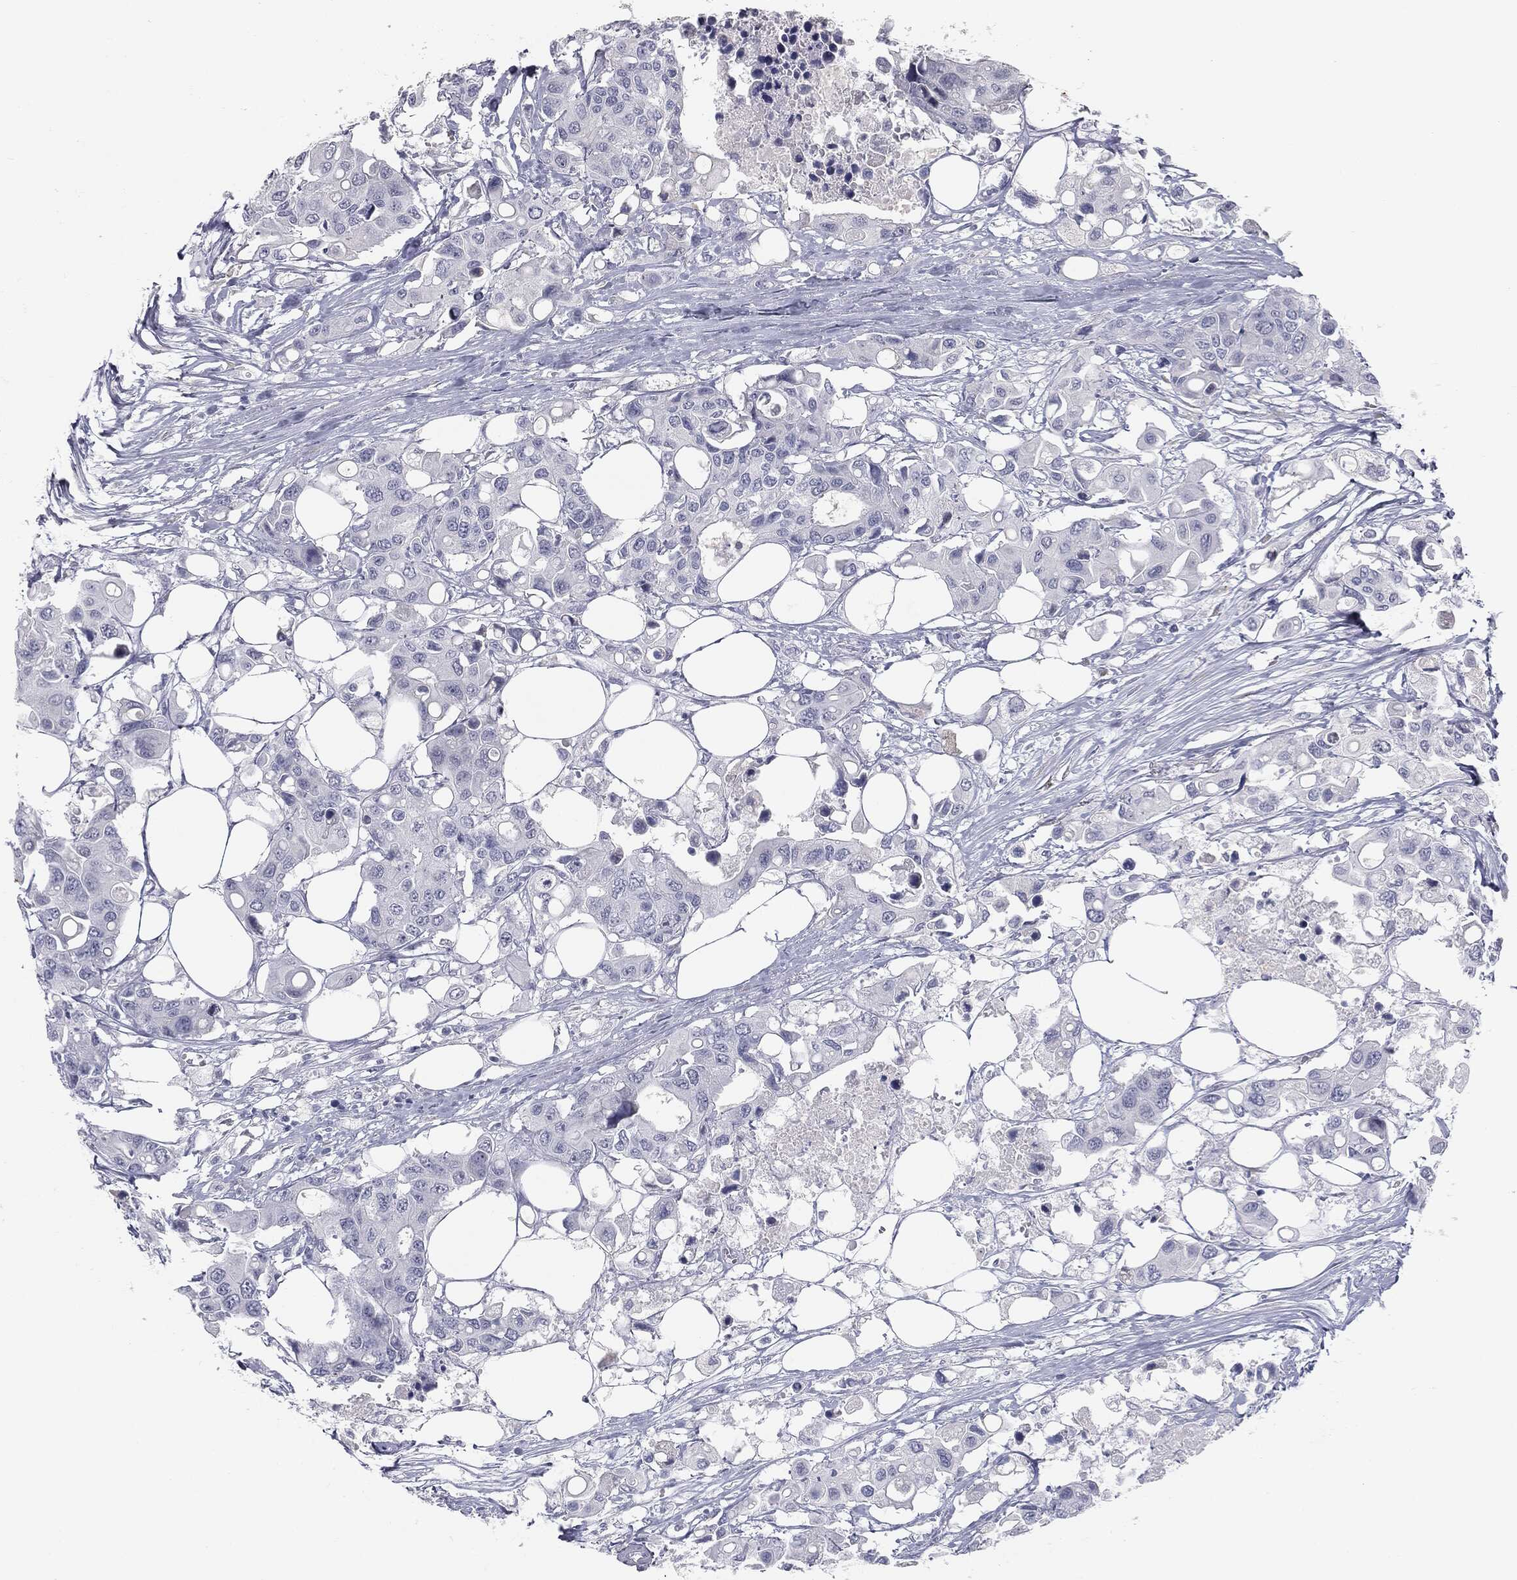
{"staining": {"intensity": "negative", "quantity": "none", "location": "none"}, "tissue": "colorectal cancer", "cell_type": "Tumor cells", "image_type": "cancer", "snomed": [{"axis": "morphology", "description": "Adenocarcinoma, NOS"}, {"axis": "topography", "description": "Colon"}], "caption": "Immunohistochemistry micrograph of human colorectal cancer (adenocarcinoma) stained for a protein (brown), which displays no staining in tumor cells. (Brightfield microscopy of DAB (3,3'-diaminobenzidine) IHC at high magnification).", "gene": "MUC5AC", "patient": {"sex": "male", "age": 77}}